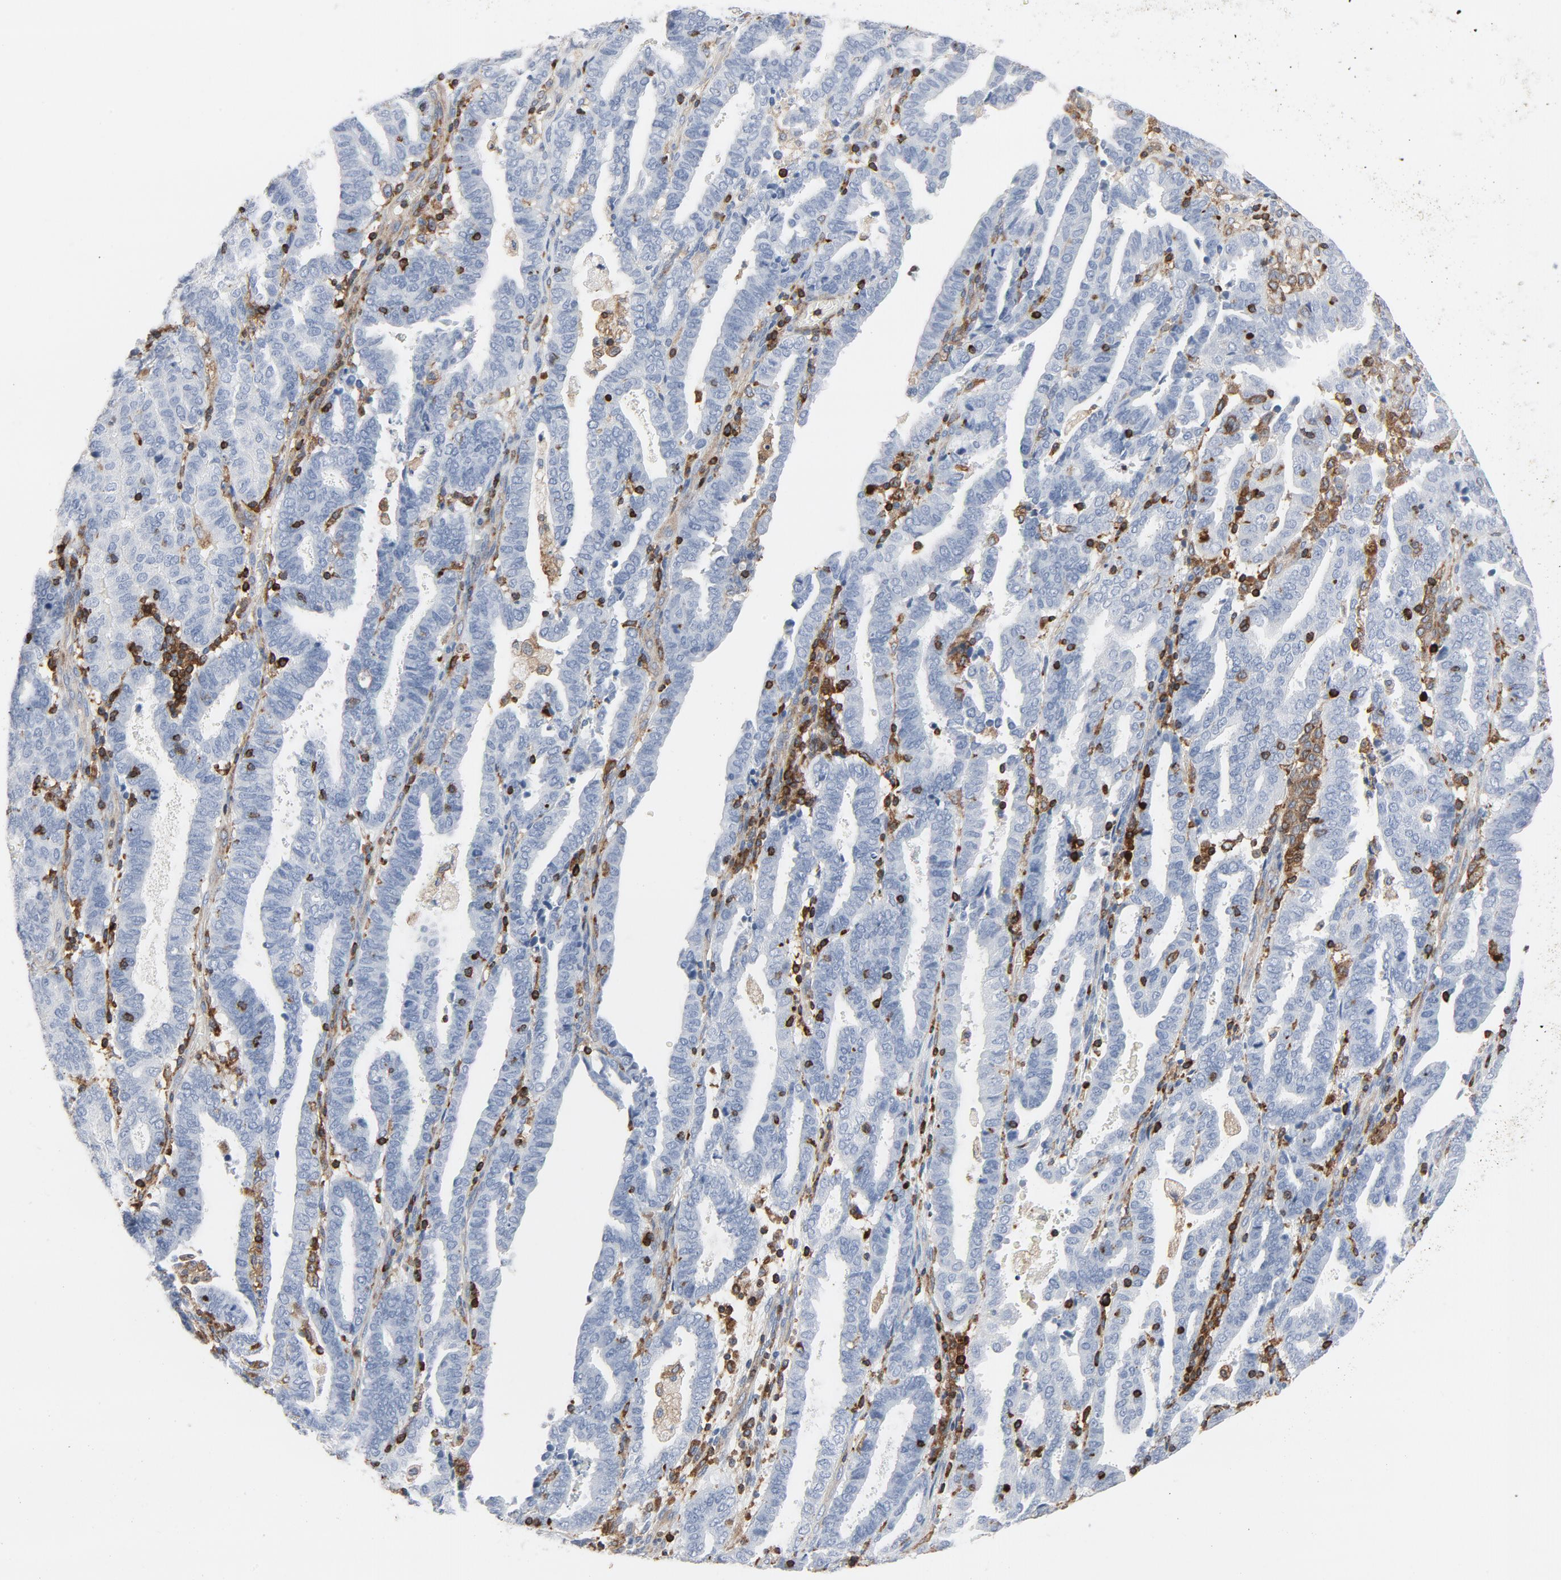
{"staining": {"intensity": "negative", "quantity": "none", "location": "none"}, "tissue": "endometrial cancer", "cell_type": "Tumor cells", "image_type": "cancer", "snomed": [{"axis": "morphology", "description": "Adenocarcinoma, NOS"}, {"axis": "topography", "description": "Uterus"}], "caption": "Tumor cells are negative for brown protein staining in endometrial cancer (adenocarcinoma).", "gene": "LCP2", "patient": {"sex": "female", "age": 83}}